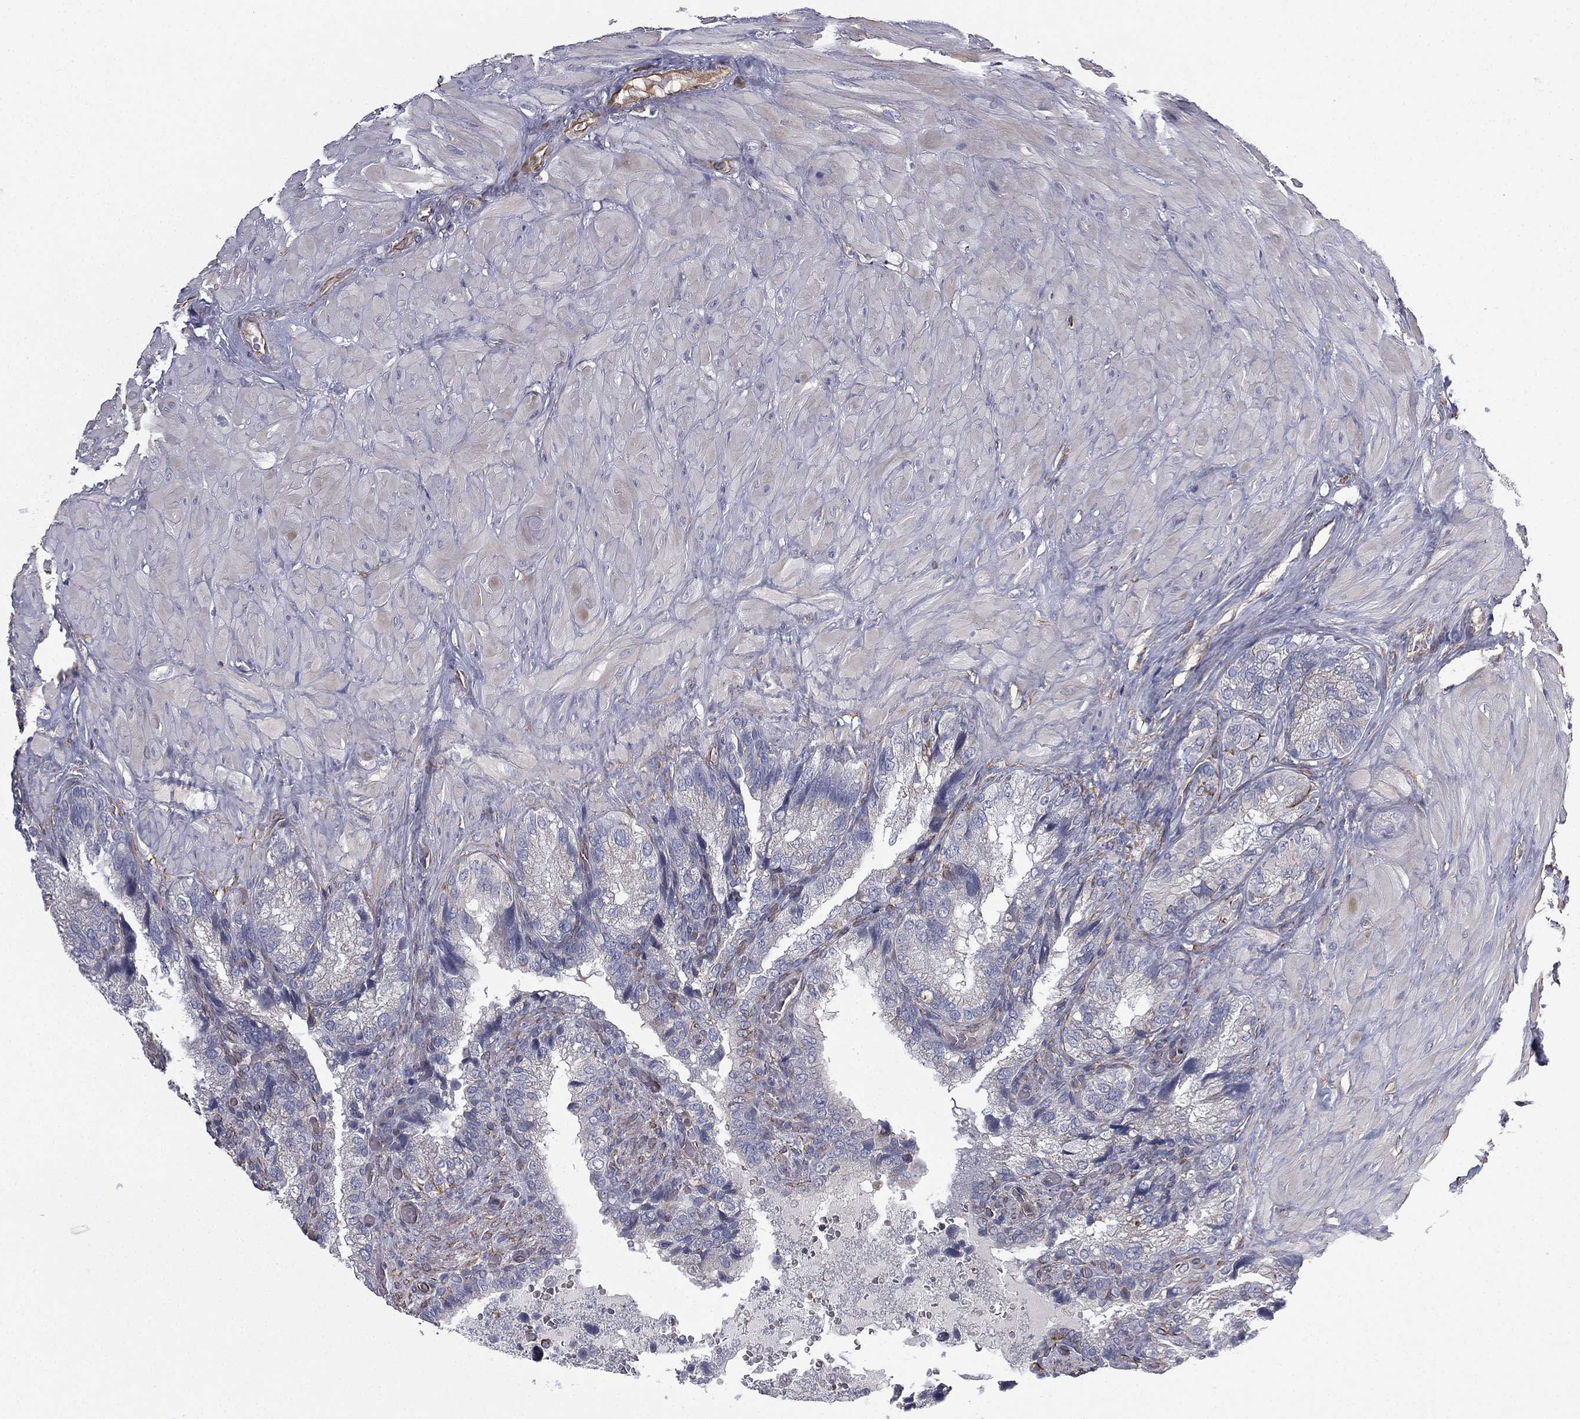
{"staining": {"intensity": "negative", "quantity": "none", "location": "none"}, "tissue": "prostate cancer", "cell_type": "Tumor cells", "image_type": "cancer", "snomed": [{"axis": "morphology", "description": "Adenocarcinoma, NOS"}, {"axis": "topography", "description": "Prostate and seminal vesicle, NOS"}], "caption": "A photomicrograph of adenocarcinoma (prostate) stained for a protein shows no brown staining in tumor cells.", "gene": "SCUBE1", "patient": {"sex": "male", "age": 62}}